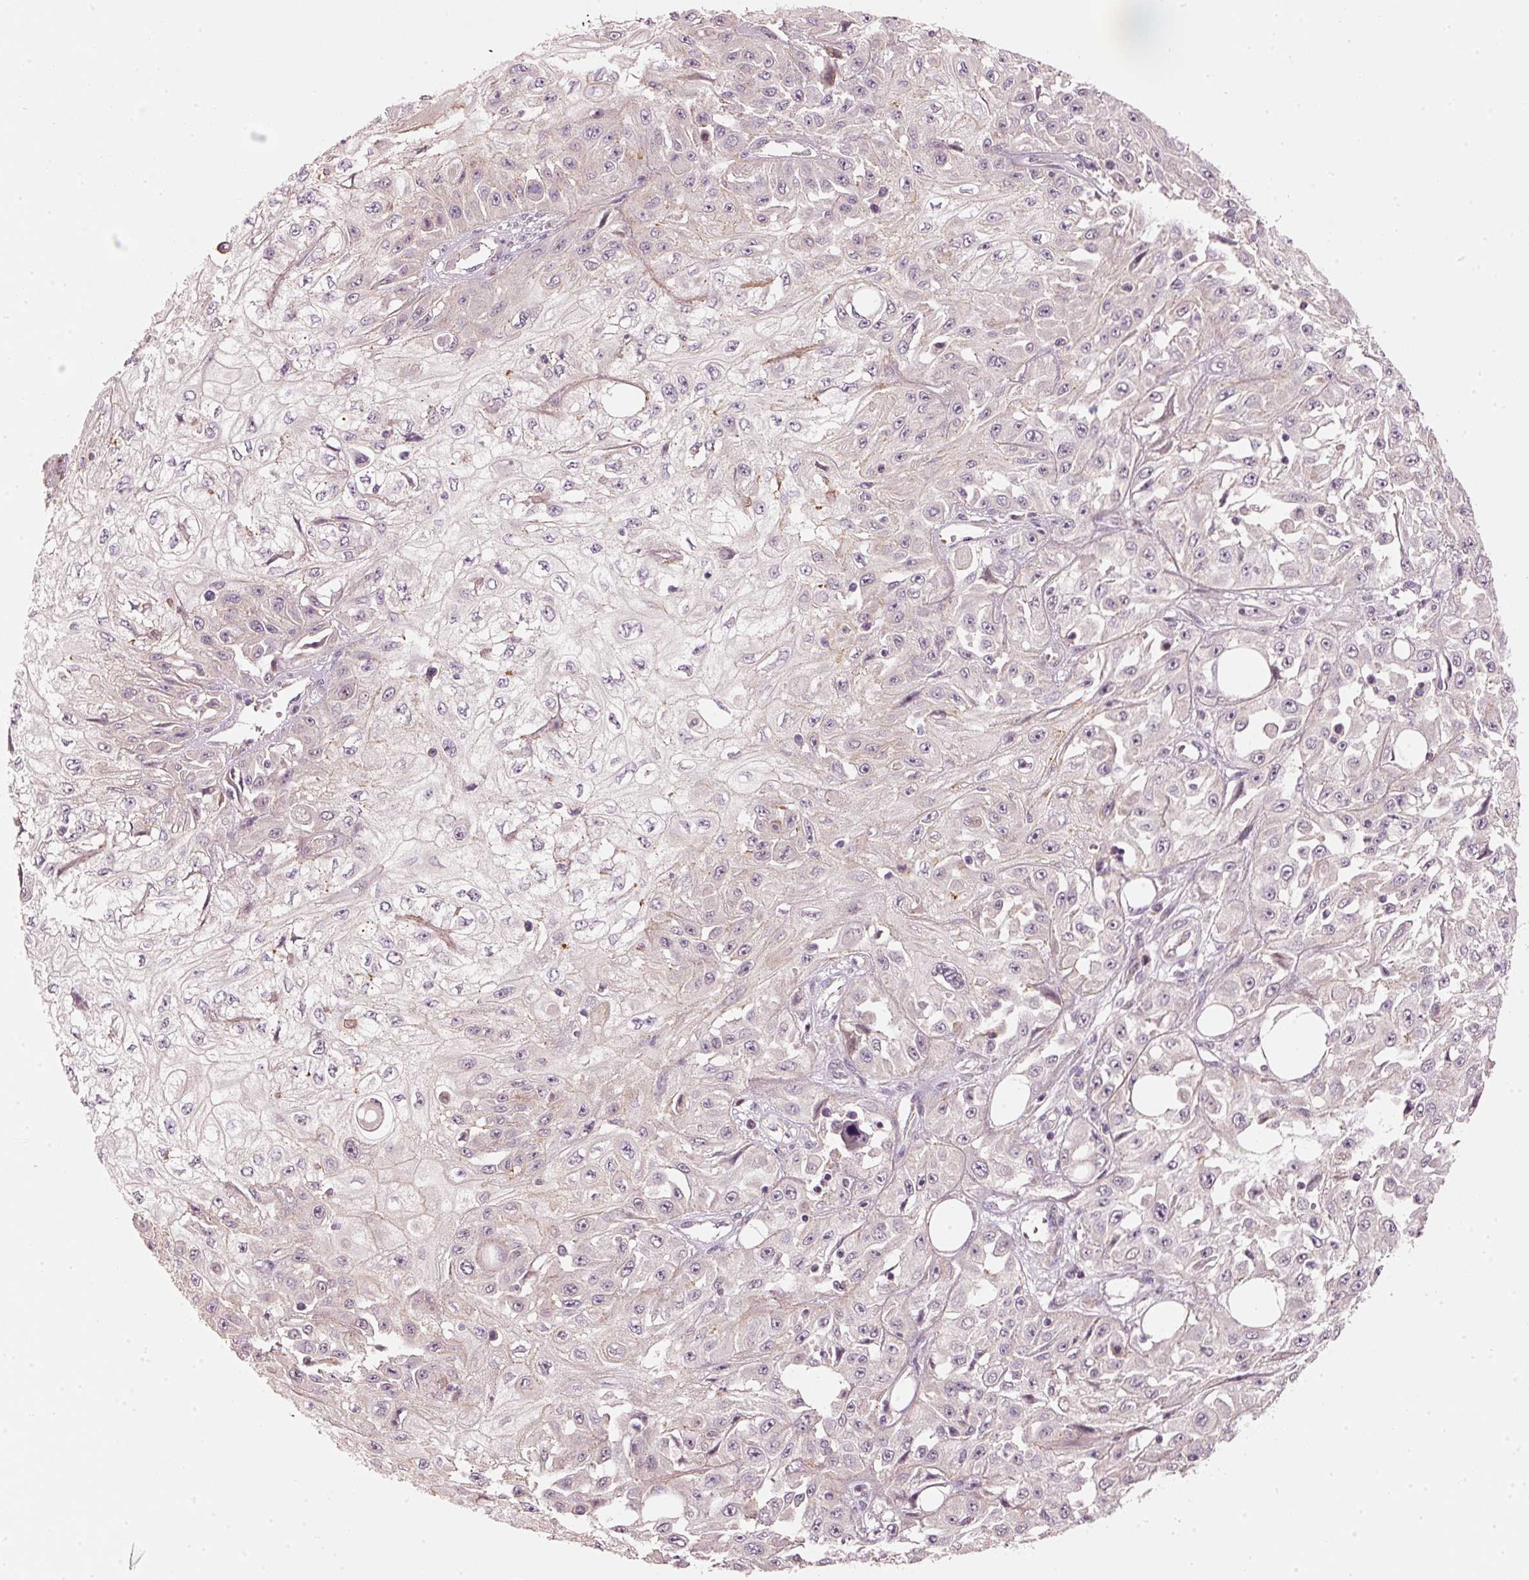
{"staining": {"intensity": "negative", "quantity": "none", "location": "none"}, "tissue": "skin cancer", "cell_type": "Tumor cells", "image_type": "cancer", "snomed": [{"axis": "morphology", "description": "Squamous cell carcinoma, NOS"}, {"axis": "morphology", "description": "Squamous cell carcinoma, metastatic, NOS"}, {"axis": "topography", "description": "Skin"}, {"axis": "topography", "description": "Lymph node"}], "caption": "An image of human skin cancer (metastatic squamous cell carcinoma) is negative for staining in tumor cells. Brightfield microscopy of immunohistochemistry (IHC) stained with DAB (3,3'-diaminobenzidine) (brown) and hematoxylin (blue), captured at high magnification.", "gene": "ARHGAP22", "patient": {"sex": "male", "age": 75}}